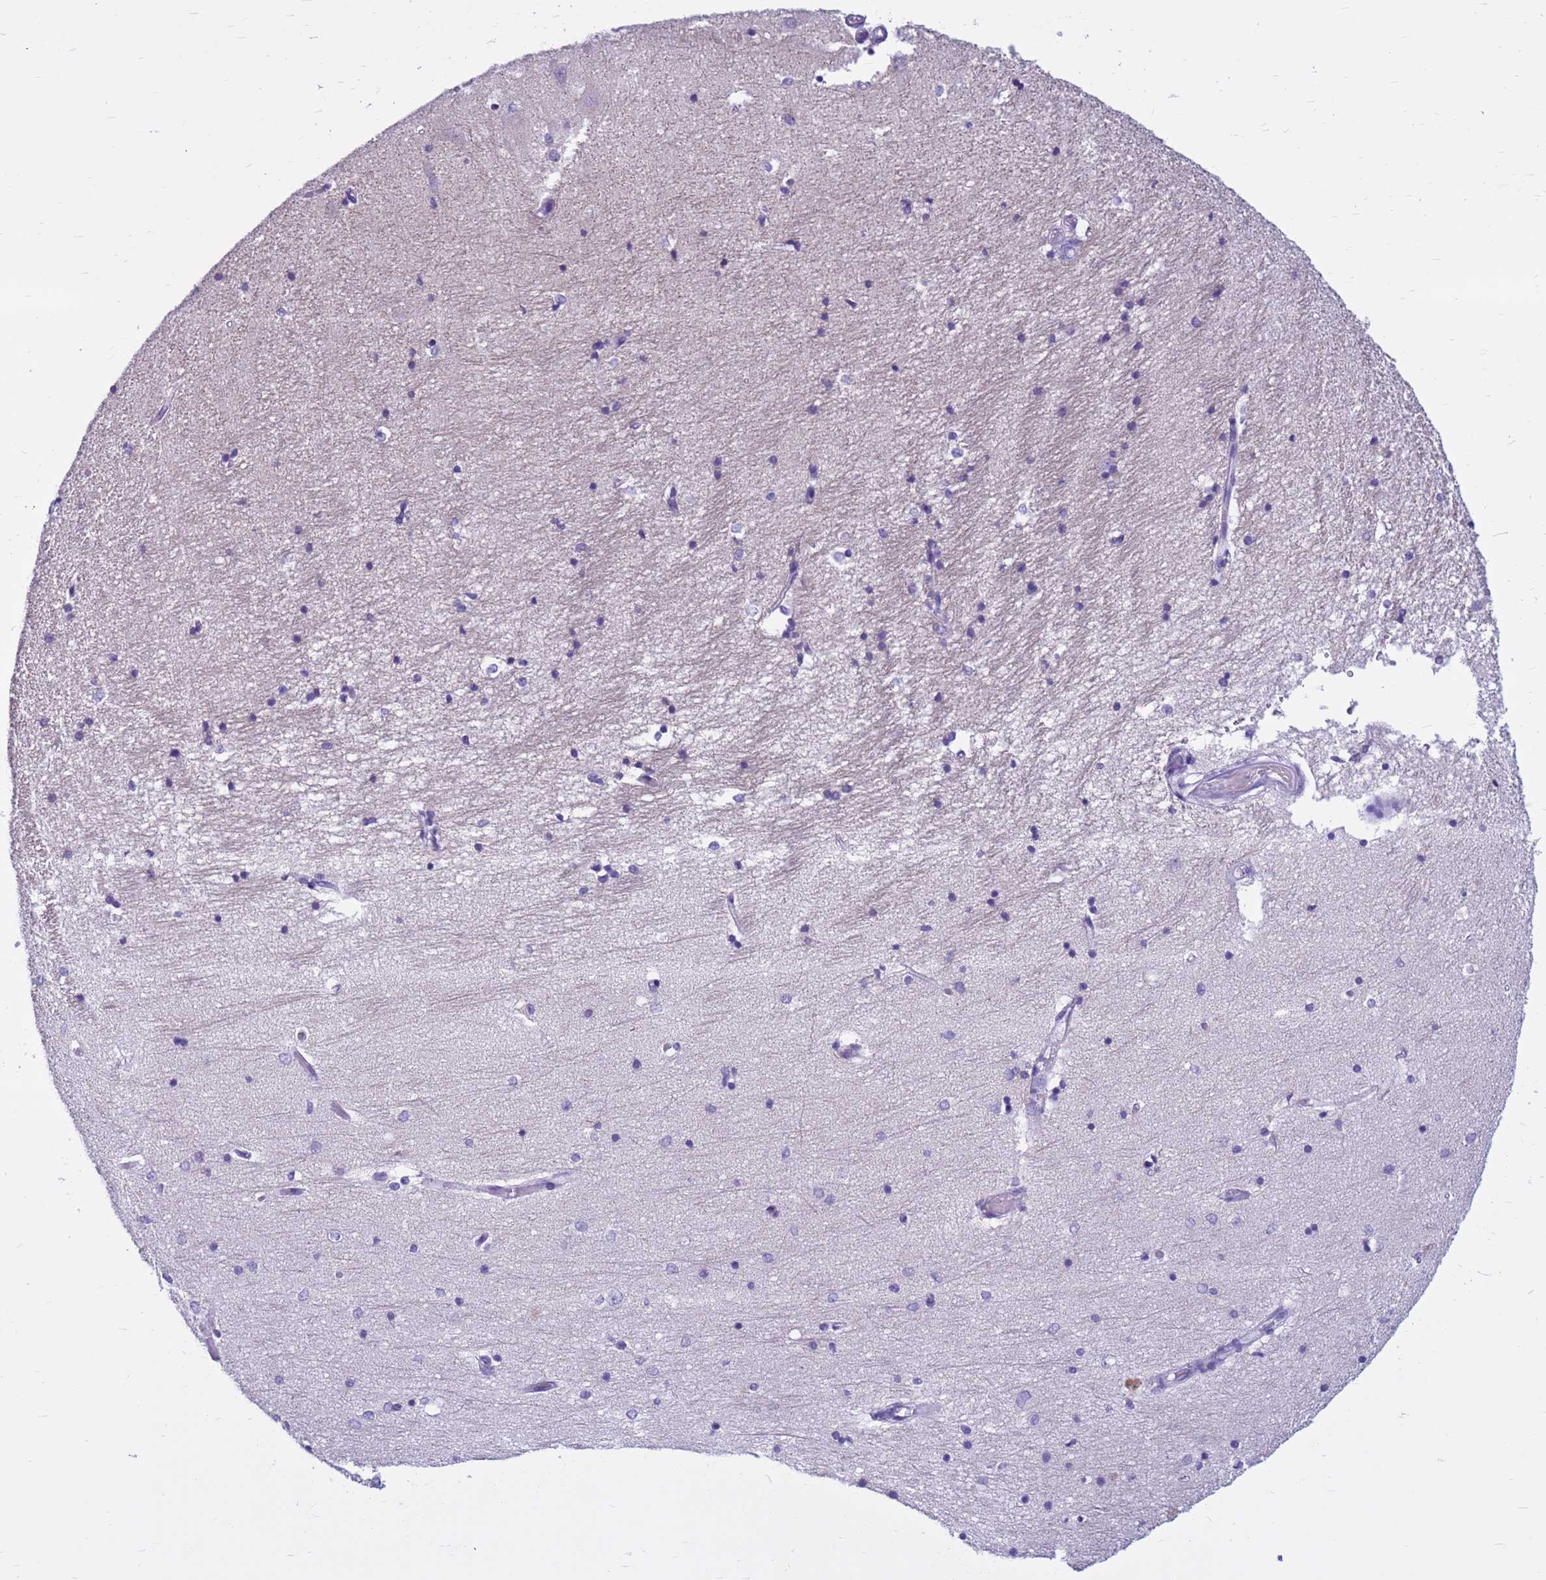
{"staining": {"intensity": "negative", "quantity": "none", "location": "none"}, "tissue": "hippocampus", "cell_type": "Glial cells", "image_type": "normal", "snomed": [{"axis": "morphology", "description": "Normal tissue, NOS"}, {"axis": "topography", "description": "Hippocampus"}], "caption": "Glial cells show no significant protein expression in benign hippocampus. (DAB IHC, high magnification).", "gene": "CDK2AP2", "patient": {"sex": "male", "age": 45}}